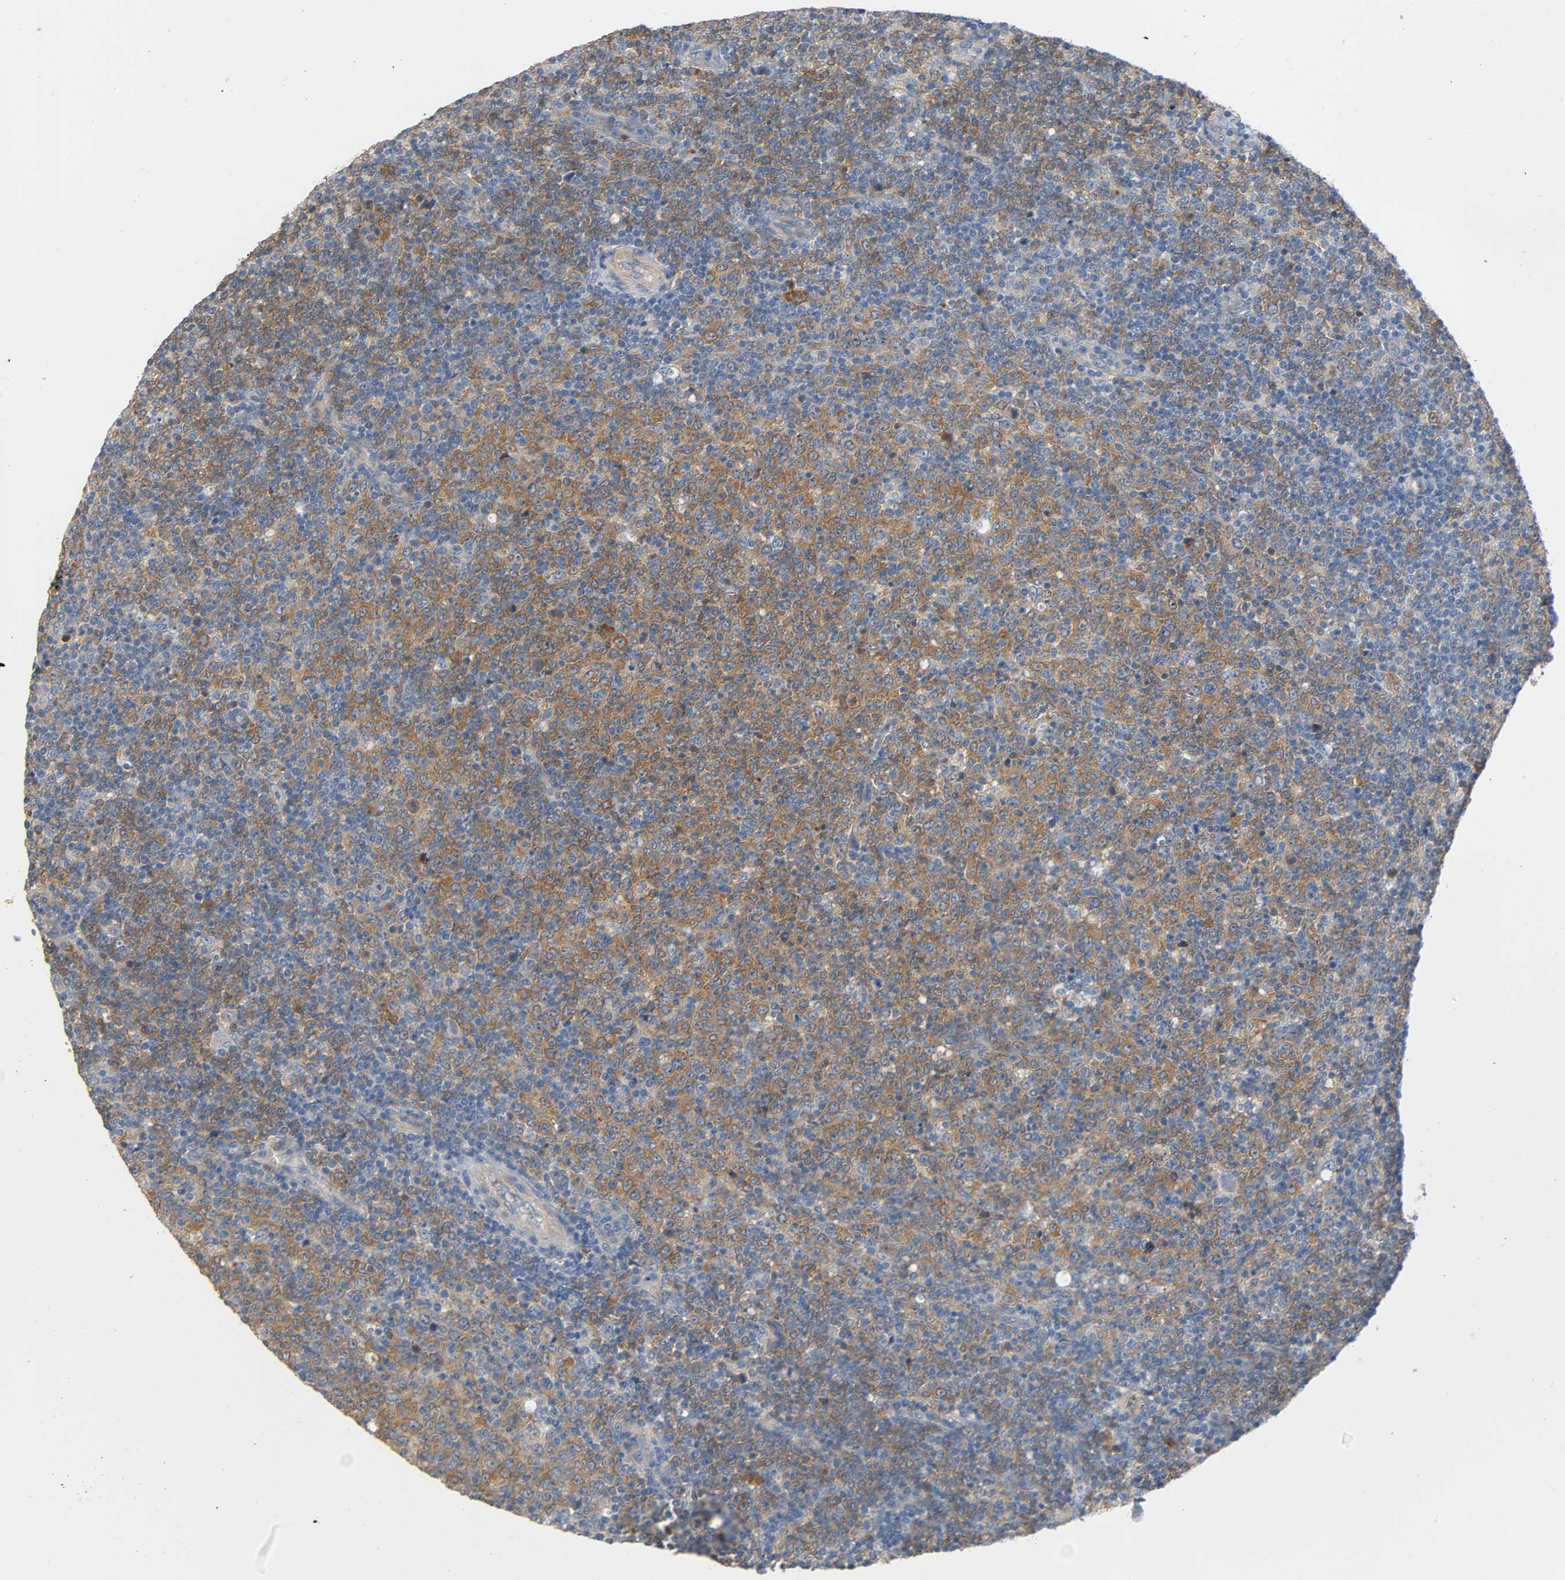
{"staining": {"intensity": "moderate", "quantity": ">75%", "location": "cytoplasmic/membranous"}, "tissue": "lymphoma", "cell_type": "Tumor cells", "image_type": "cancer", "snomed": [{"axis": "morphology", "description": "Malignant lymphoma, non-Hodgkin's type, Low grade"}, {"axis": "topography", "description": "Lymph node"}], "caption": "This photomicrograph exhibits immunohistochemistry staining of lymphoma, with medium moderate cytoplasmic/membranous positivity in about >75% of tumor cells.", "gene": "ARPC1A", "patient": {"sex": "male", "age": 70}}